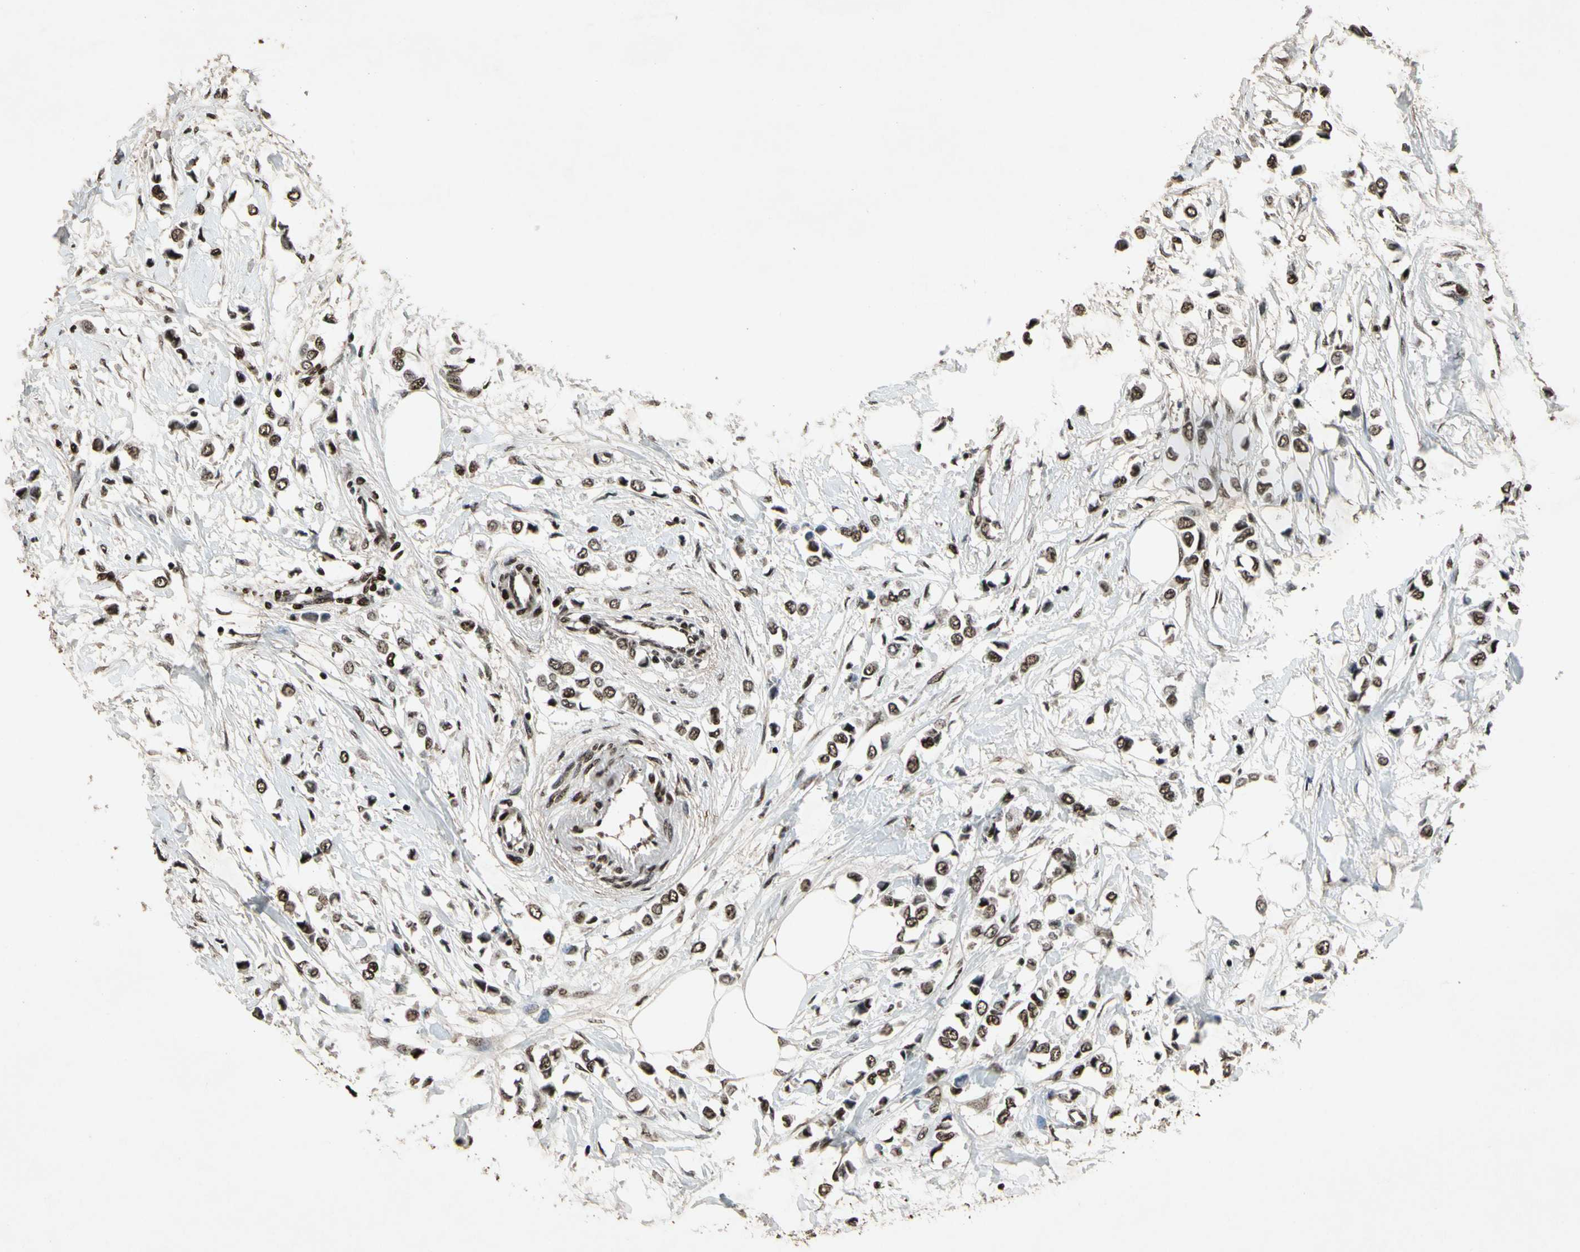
{"staining": {"intensity": "strong", "quantity": ">75%", "location": "nuclear"}, "tissue": "breast cancer", "cell_type": "Tumor cells", "image_type": "cancer", "snomed": [{"axis": "morphology", "description": "Lobular carcinoma"}, {"axis": "topography", "description": "Breast"}], "caption": "Immunohistochemical staining of human lobular carcinoma (breast) reveals strong nuclear protein expression in approximately >75% of tumor cells.", "gene": "TBX2", "patient": {"sex": "female", "age": 51}}